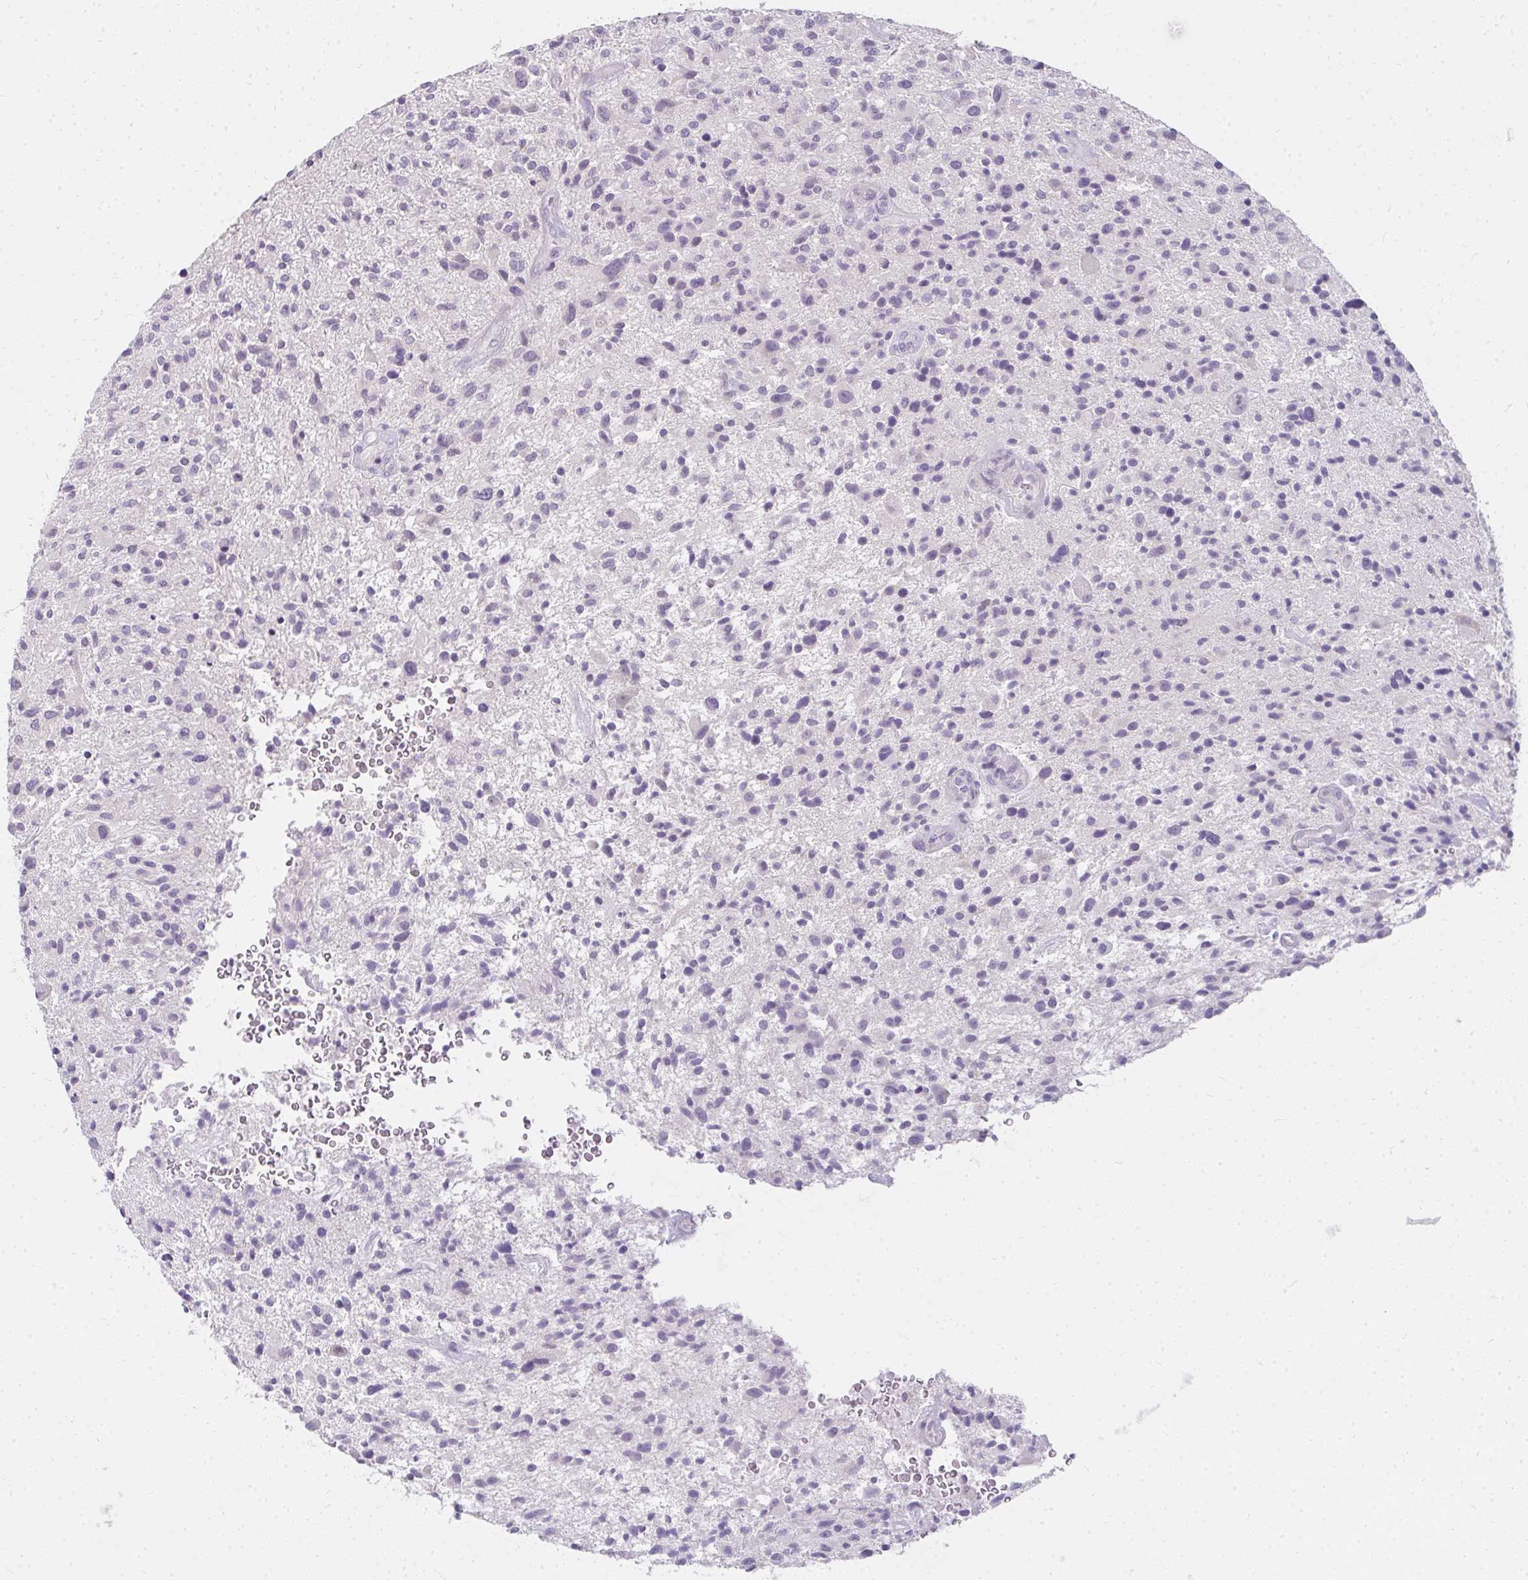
{"staining": {"intensity": "negative", "quantity": "none", "location": "none"}, "tissue": "glioma", "cell_type": "Tumor cells", "image_type": "cancer", "snomed": [{"axis": "morphology", "description": "Glioma, malignant, High grade"}, {"axis": "topography", "description": "Brain"}], "caption": "Histopathology image shows no protein expression in tumor cells of glioma tissue.", "gene": "PPP1R3G", "patient": {"sex": "male", "age": 47}}